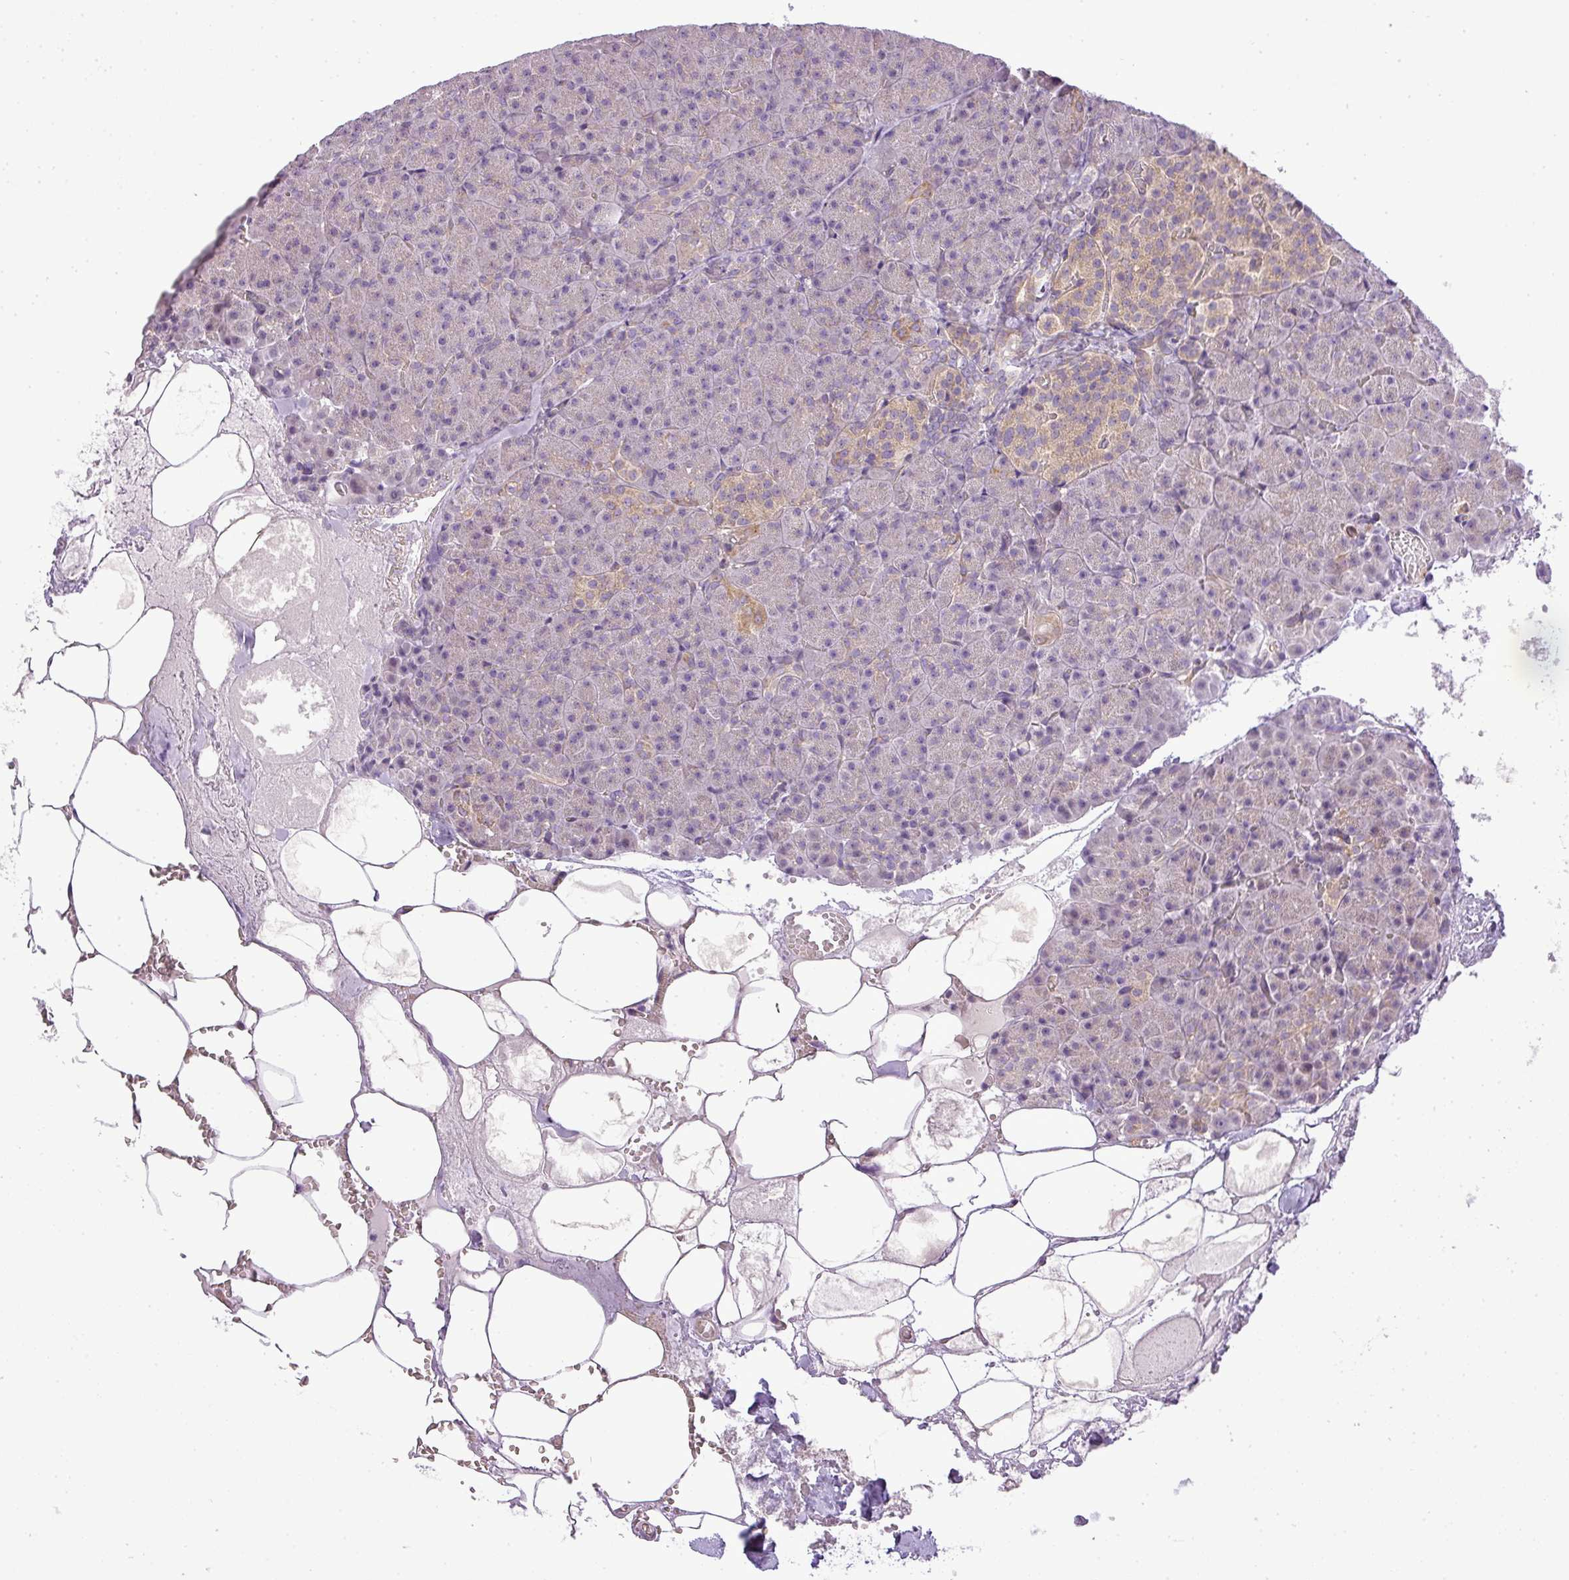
{"staining": {"intensity": "negative", "quantity": "none", "location": "none"}, "tissue": "pancreas", "cell_type": "Exocrine glandular cells", "image_type": "normal", "snomed": [{"axis": "morphology", "description": "Normal tissue, NOS"}, {"axis": "topography", "description": "Pancreas"}], "caption": "IHC of benign pancreas demonstrates no staining in exocrine glandular cells.", "gene": "ZDHHC1", "patient": {"sex": "female", "age": 74}}